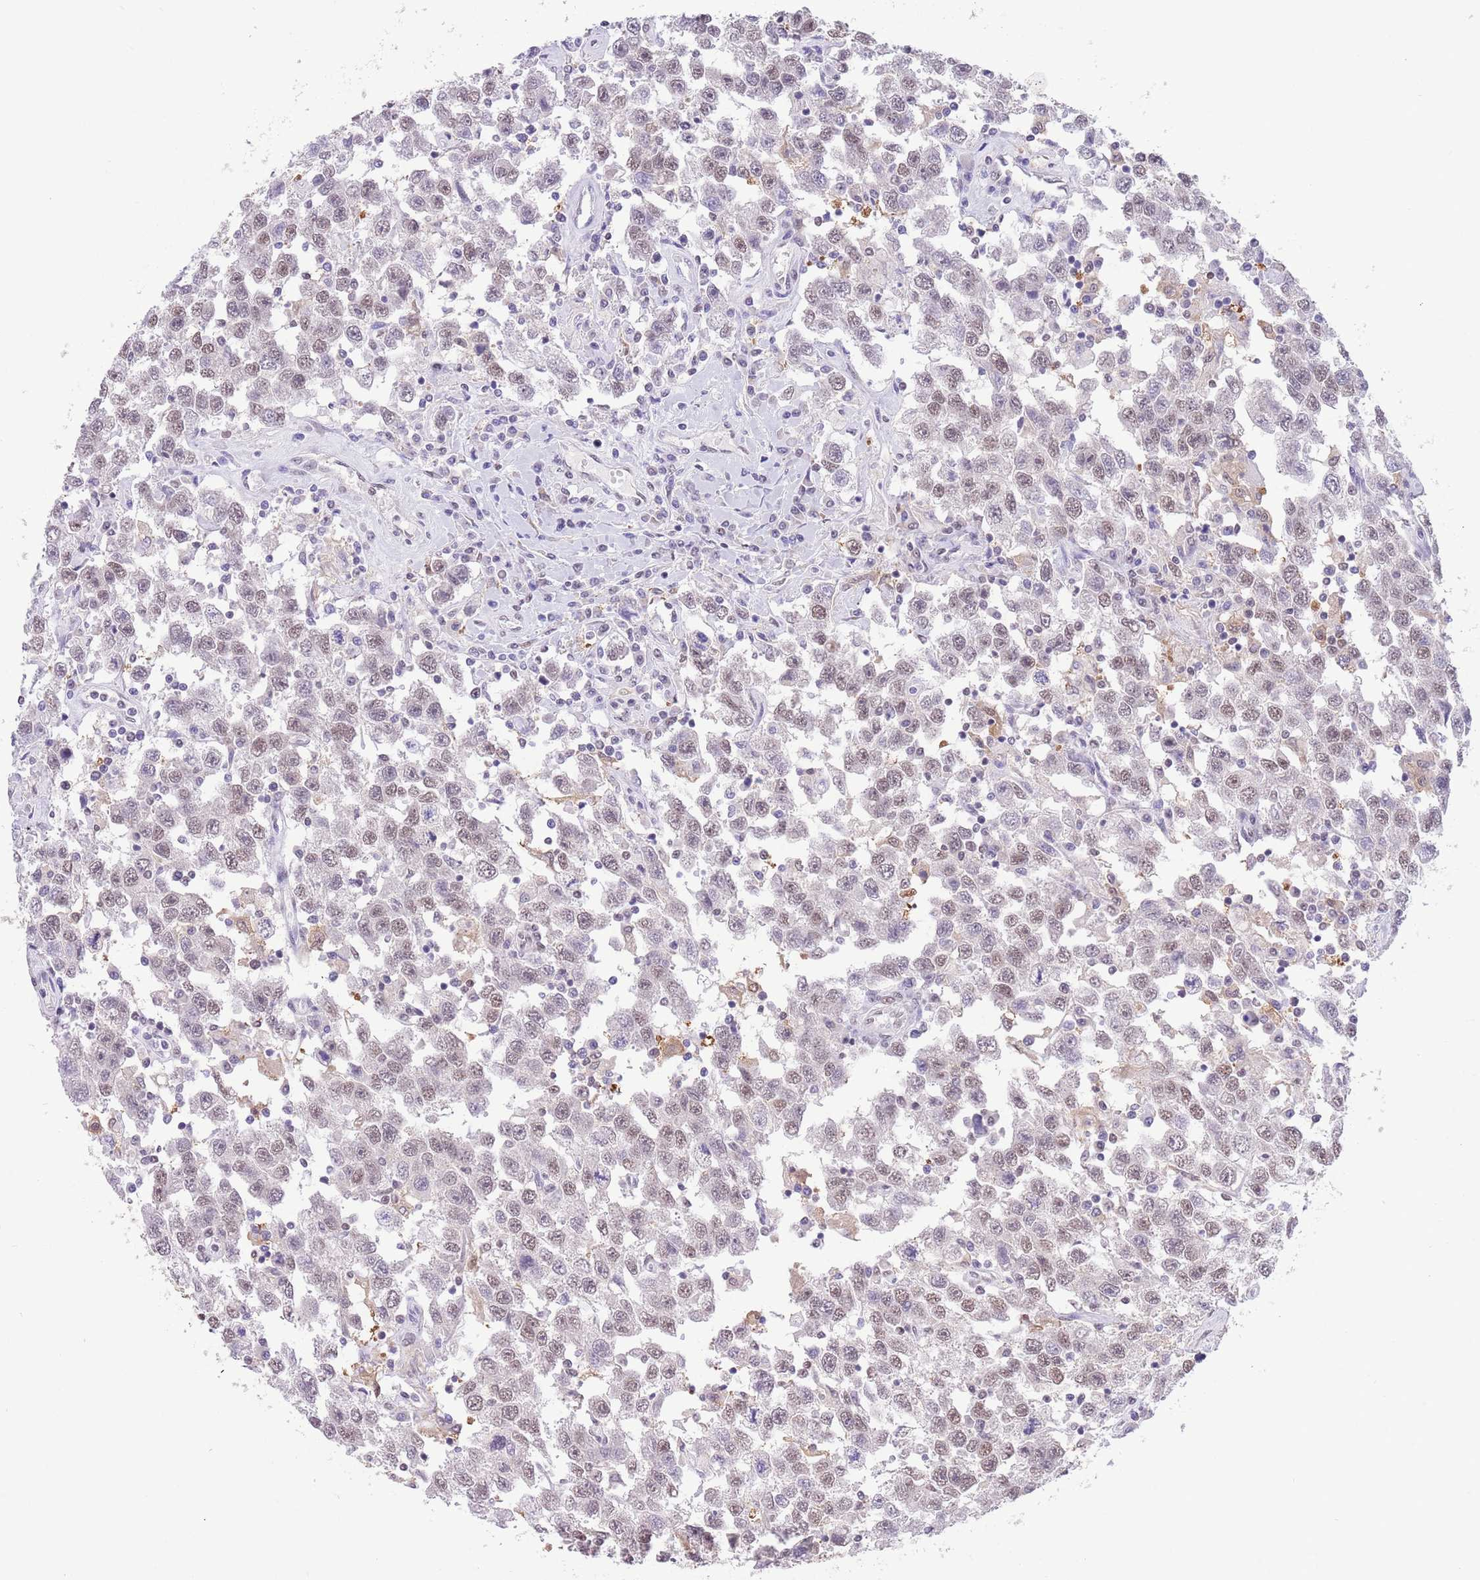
{"staining": {"intensity": "negative", "quantity": "none", "location": "none"}, "tissue": "testis cancer", "cell_type": "Tumor cells", "image_type": "cancer", "snomed": [{"axis": "morphology", "description": "Seminoma, NOS"}, {"axis": "topography", "description": "Testis"}], "caption": "Seminoma (testis) was stained to show a protein in brown. There is no significant expression in tumor cells. The staining was performed using DAB (3,3'-diaminobenzidine) to visualize the protein expression in brown, while the nuclei were stained in blue with hematoxylin (Magnification: 20x).", "gene": "TRIM32", "patient": {"sex": "male", "age": 41}}